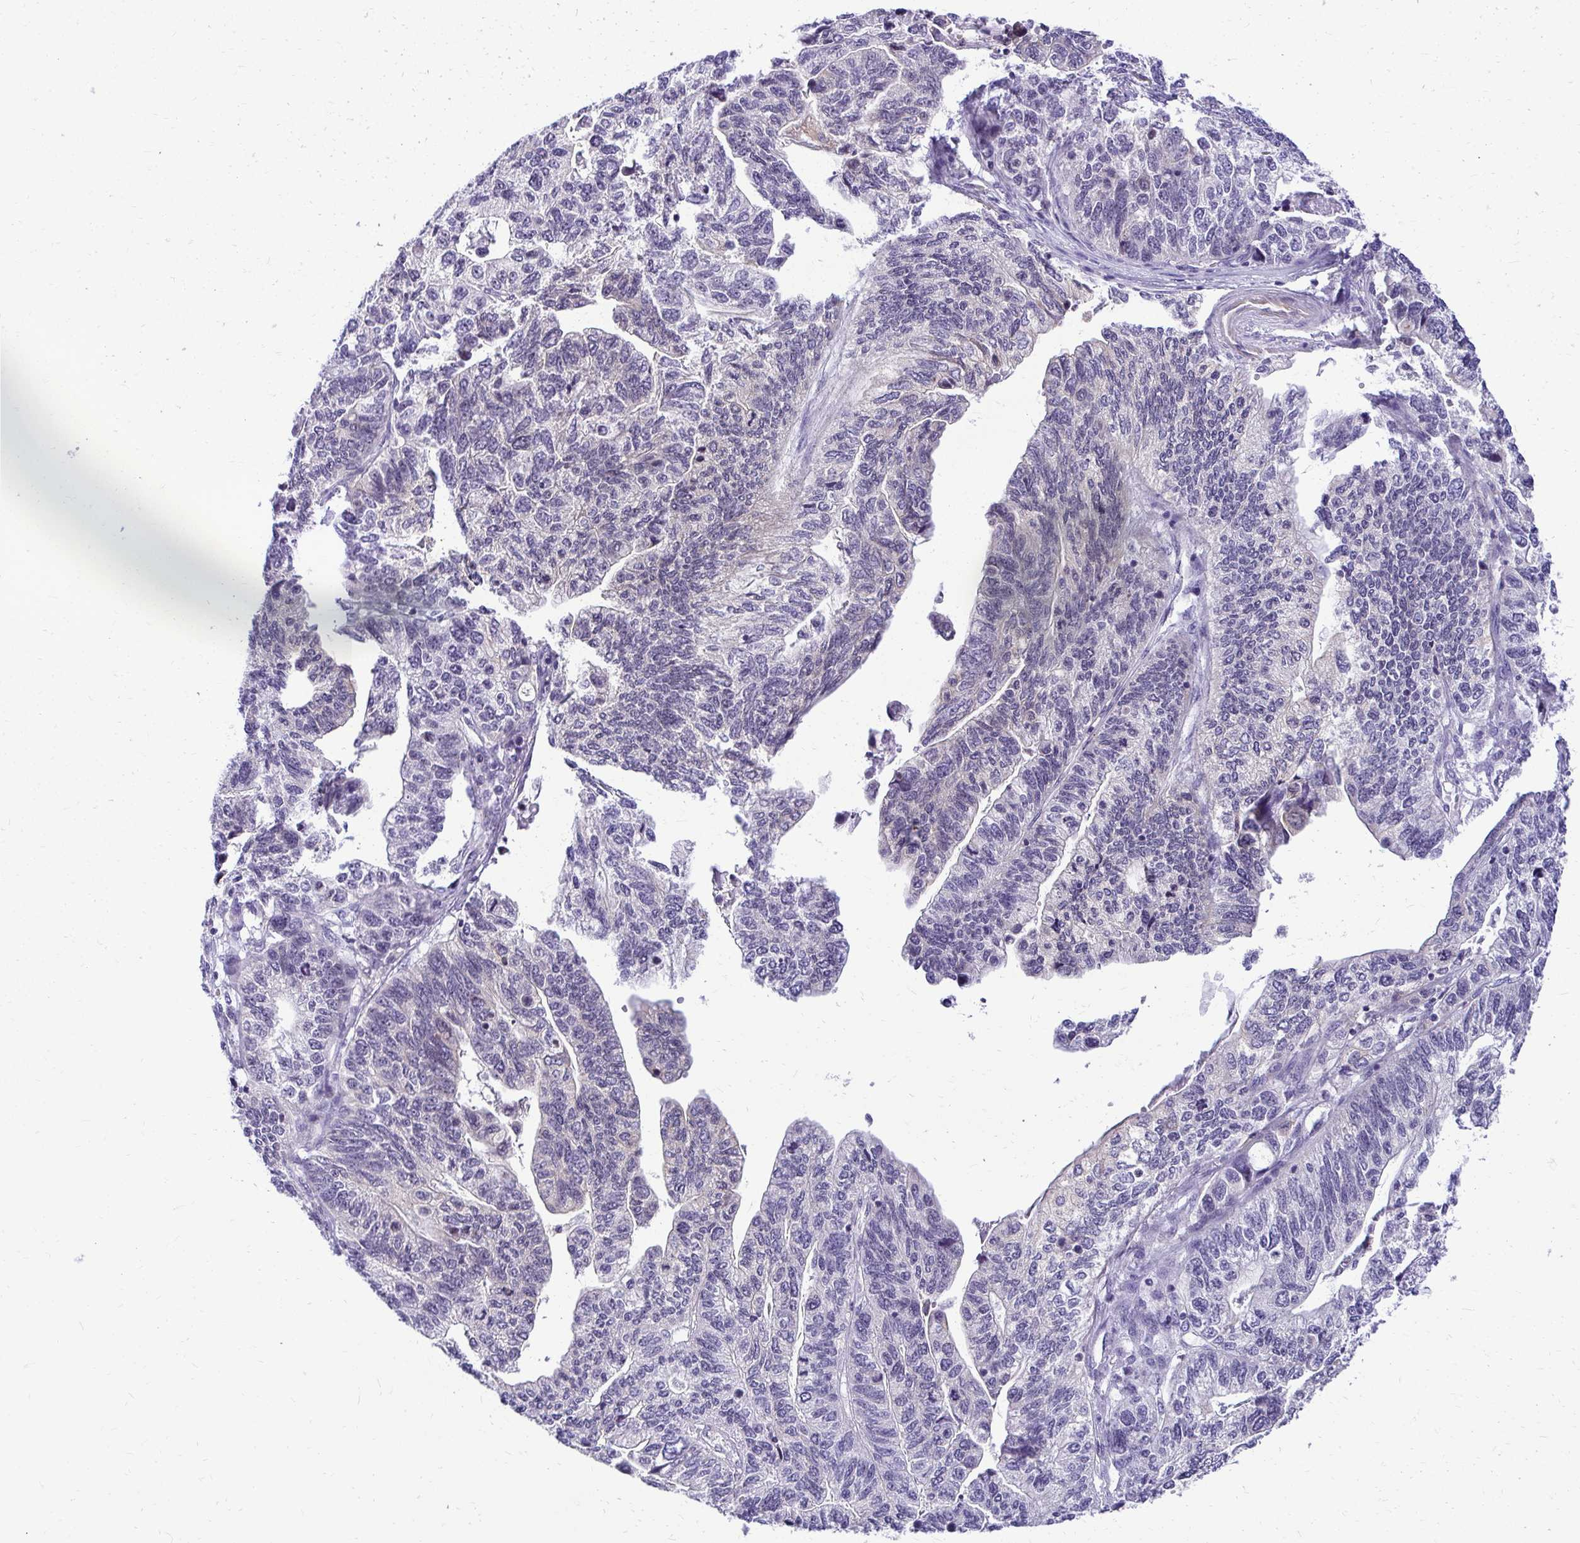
{"staining": {"intensity": "negative", "quantity": "none", "location": "none"}, "tissue": "stomach cancer", "cell_type": "Tumor cells", "image_type": "cancer", "snomed": [{"axis": "morphology", "description": "Adenocarcinoma, NOS"}, {"axis": "topography", "description": "Stomach, upper"}], "caption": "The immunohistochemistry (IHC) photomicrograph has no significant positivity in tumor cells of adenocarcinoma (stomach) tissue.", "gene": "NIFK", "patient": {"sex": "female", "age": 67}}